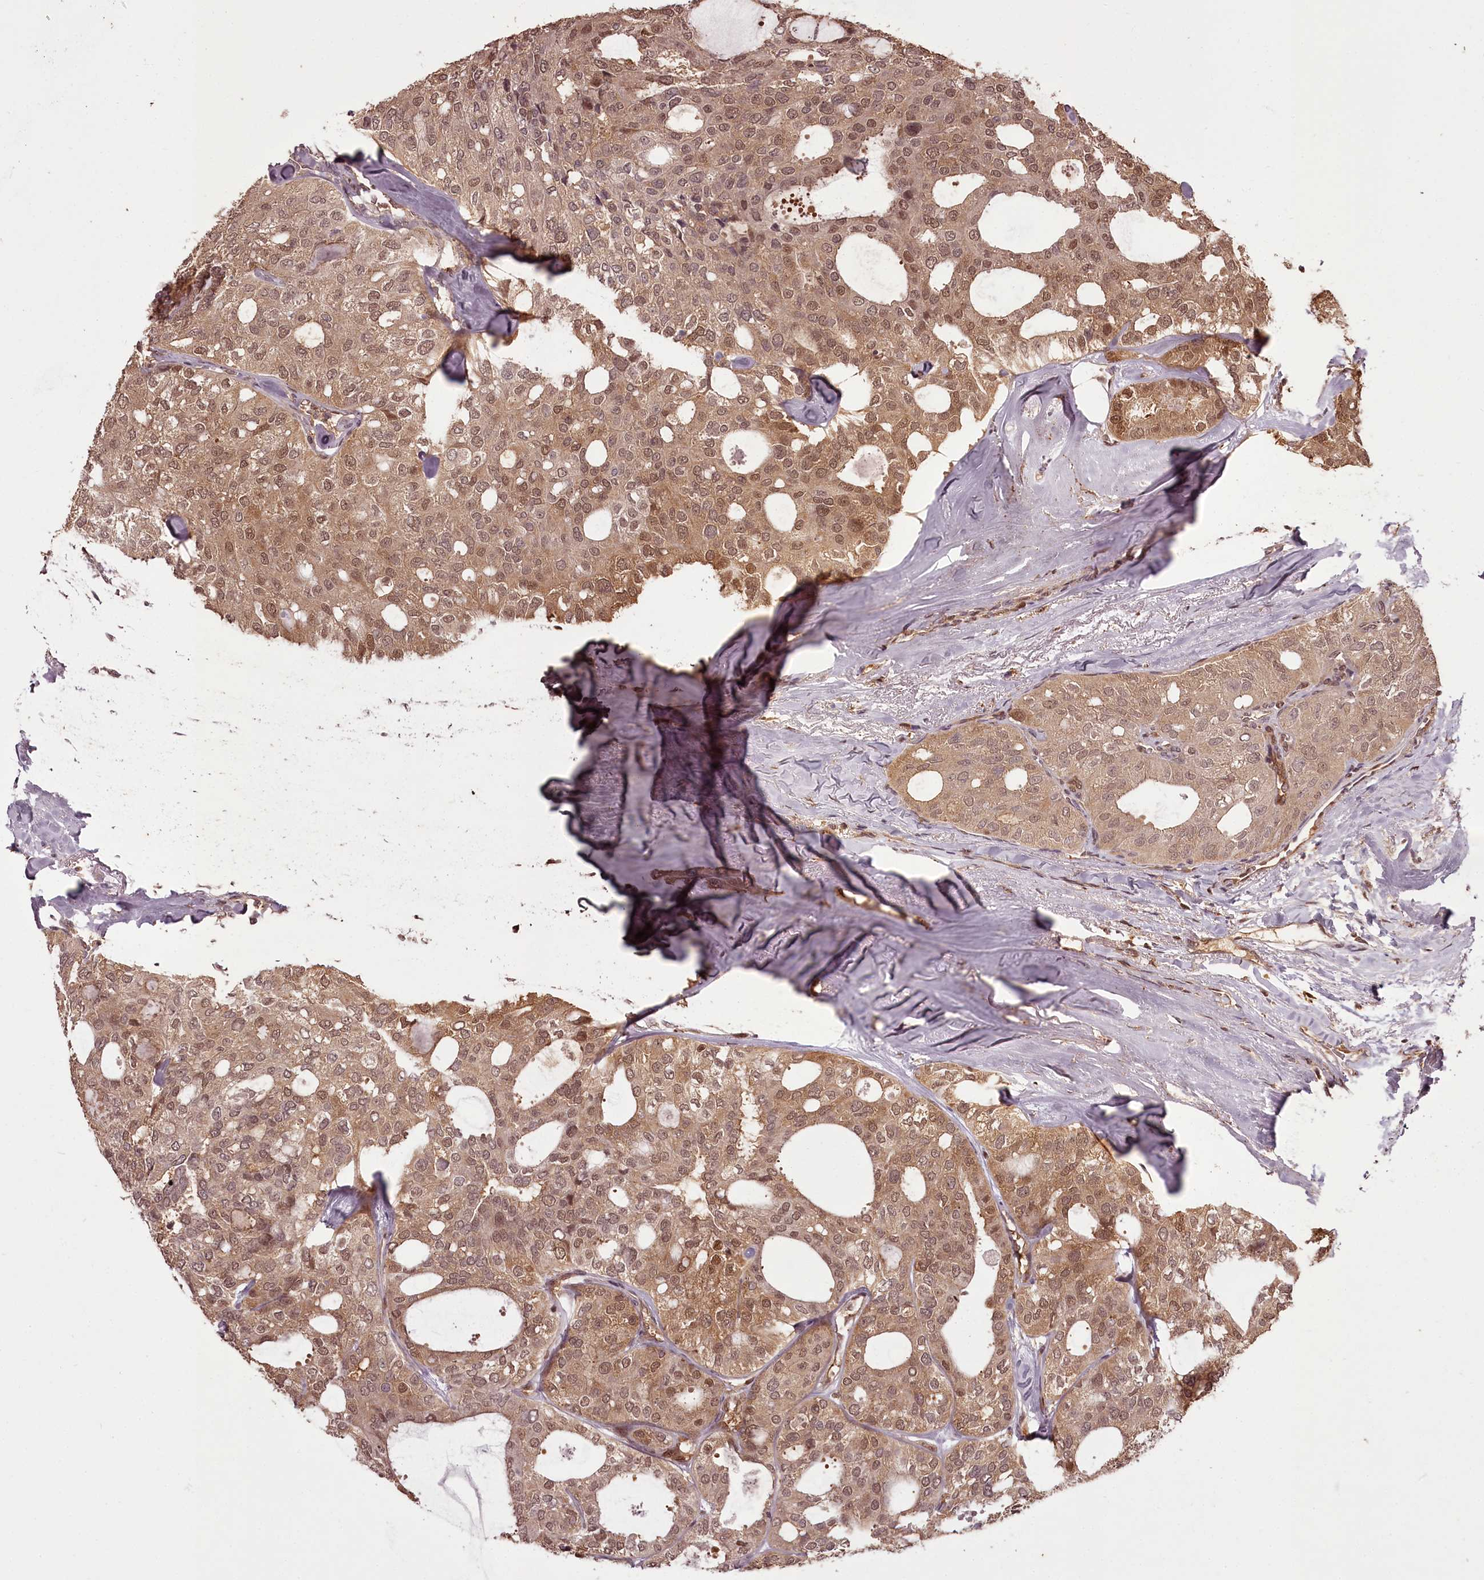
{"staining": {"intensity": "moderate", "quantity": ">75%", "location": "cytoplasmic/membranous,nuclear"}, "tissue": "thyroid cancer", "cell_type": "Tumor cells", "image_type": "cancer", "snomed": [{"axis": "morphology", "description": "Follicular adenoma carcinoma, NOS"}, {"axis": "topography", "description": "Thyroid gland"}], "caption": "Thyroid cancer (follicular adenoma carcinoma) tissue displays moderate cytoplasmic/membranous and nuclear staining in about >75% of tumor cells, visualized by immunohistochemistry.", "gene": "NPRL2", "patient": {"sex": "male", "age": 75}}